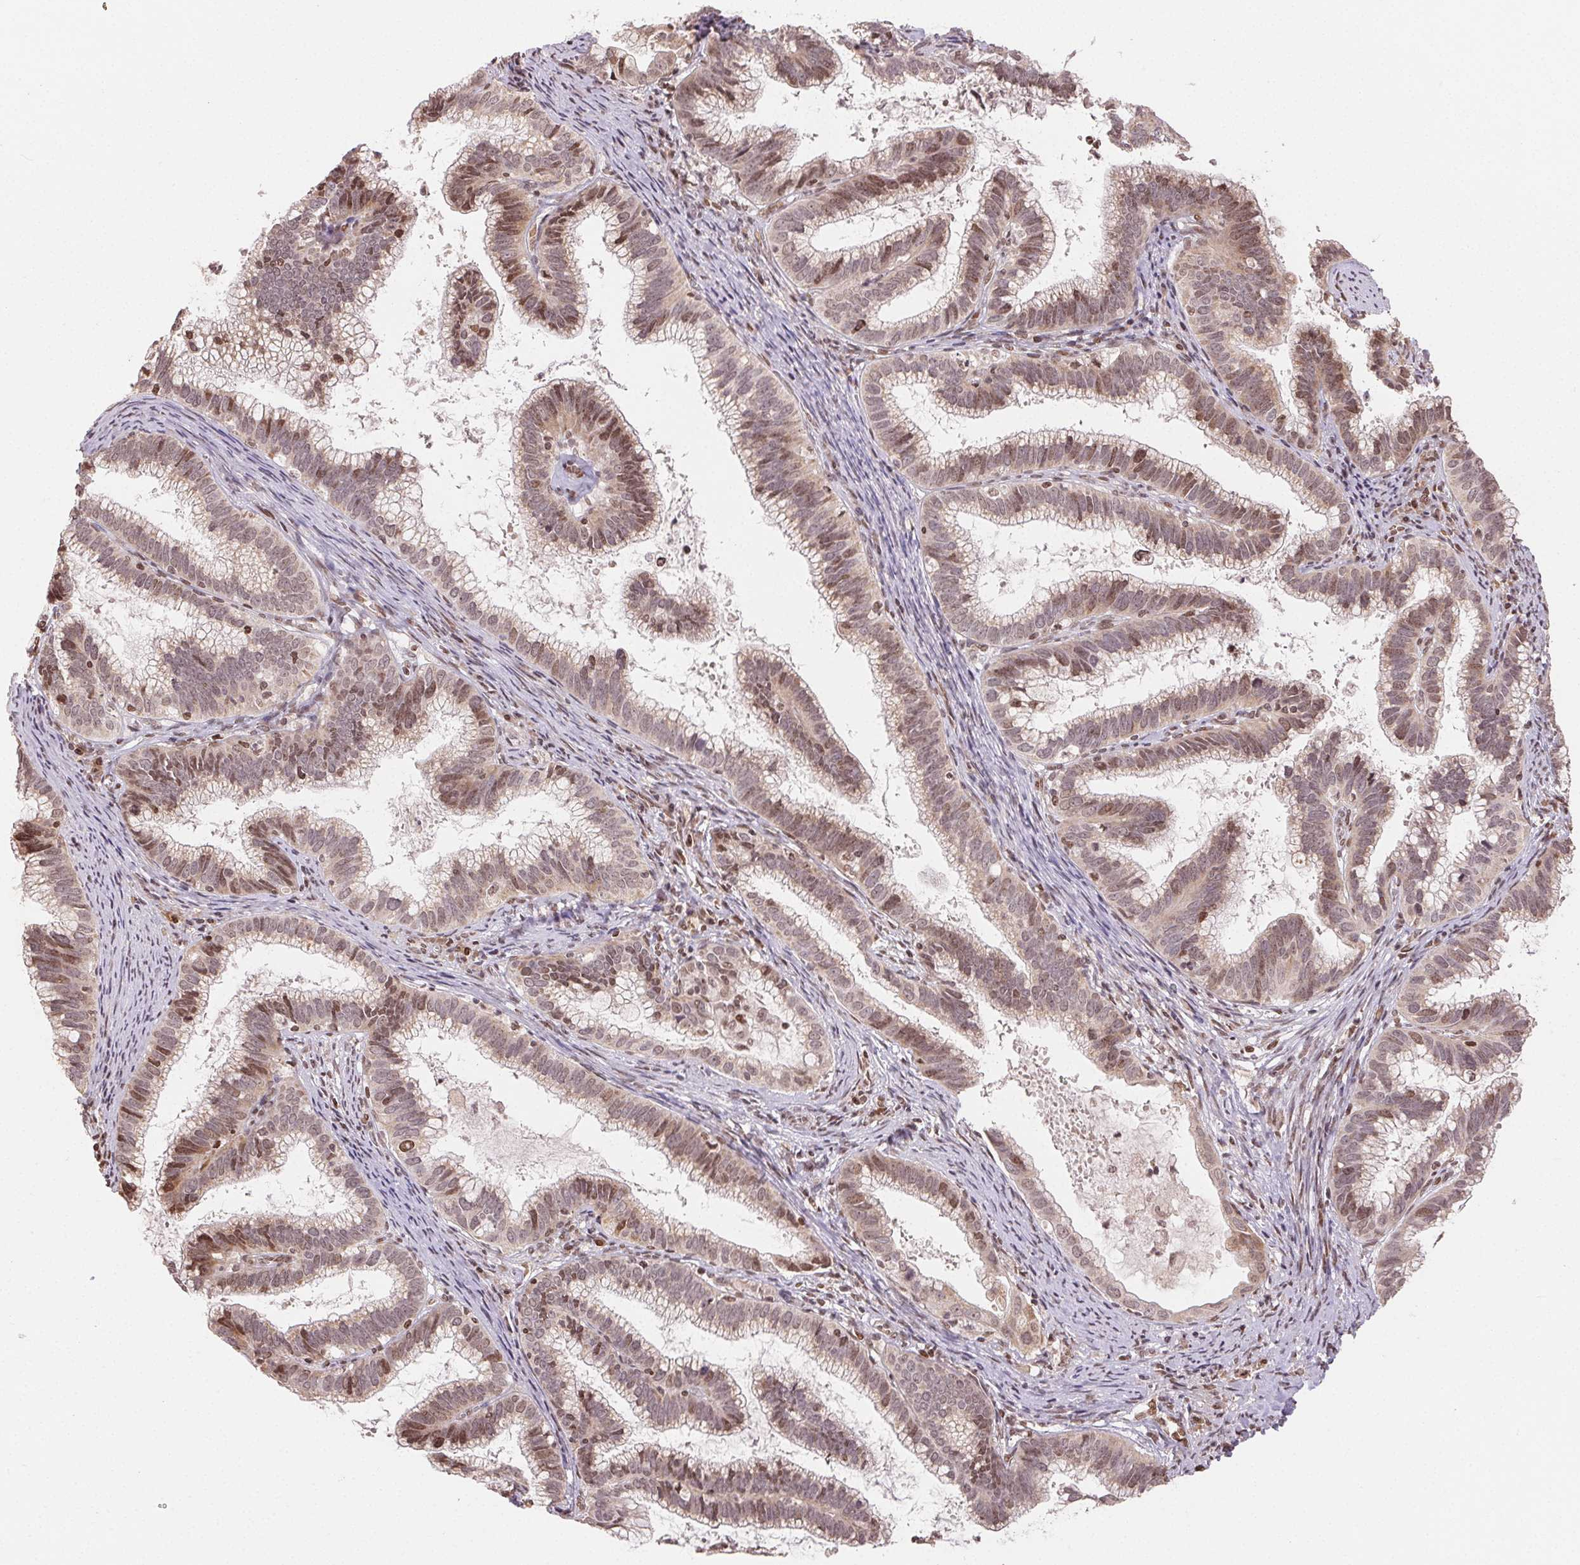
{"staining": {"intensity": "moderate", "quantity": "25%-75%", "location": "cytoplasmic/membranous,nuclear"}, "tissue": "cervical cancer", "cell_type": "Tumor cells", "image_type": "cancer", "snomed": [{"axis": "morphology", "description": "Adenocarcinoma, NOS"}, {"axis": "topography", "description": "Cervix"}], "caption": "Cervical cancer stained with immunohistochemistry exhibits moderate cytoplasmic/membranous and nuclear expression in about 25%-75% of tumor cells.", "gene": "MAPKAPK2", "patient": {"sex": "female", "age": 61}}